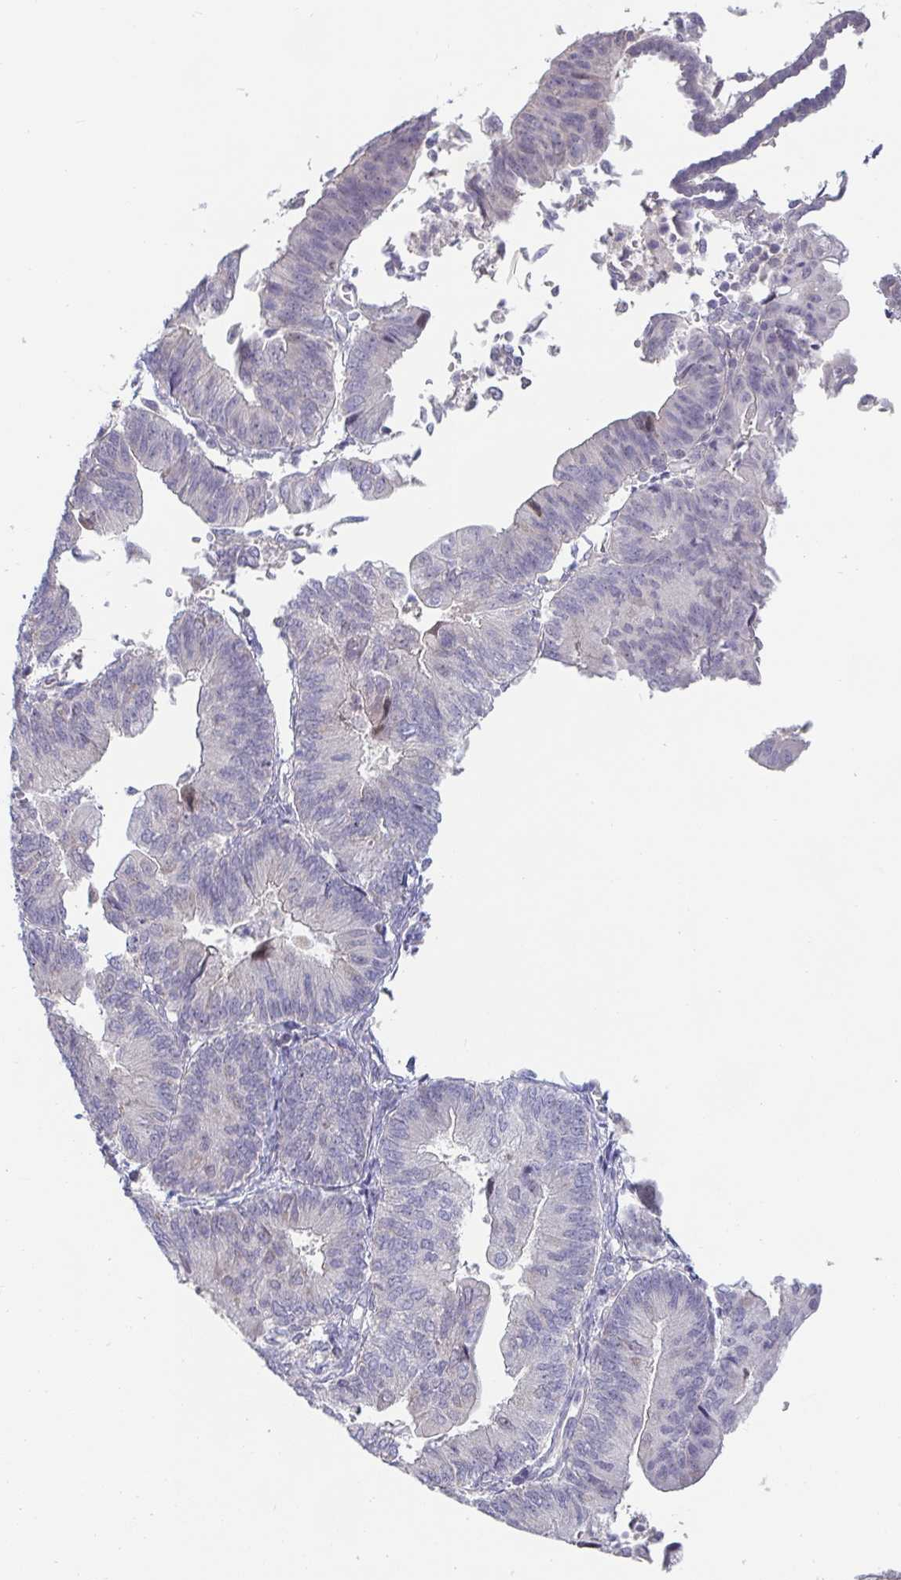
{"staining": {"intensity": "negative", "quantity": "none", "location": "none"}, "tissue": "endometrial cancer", "cell_type": "Tumor cells", "image_type": "cancer", "snomed": [{"axis": "morphology", "description": "Adenocarcinoma, NOS"}, {"axis": "topography", "description": "Endometrium"}], "caption": "Micrograph shows no protein staining in tumor cells of endometrial cancer tissue. (Stains: DAB (3,3'-diaminobenzidine) immunohistochemistry with hematoxylin counter stain, Microscopy: brightfield microscopy at high magnification).", "gene": "FAM156B", "patient": {"sex": "female", "age": 65}}